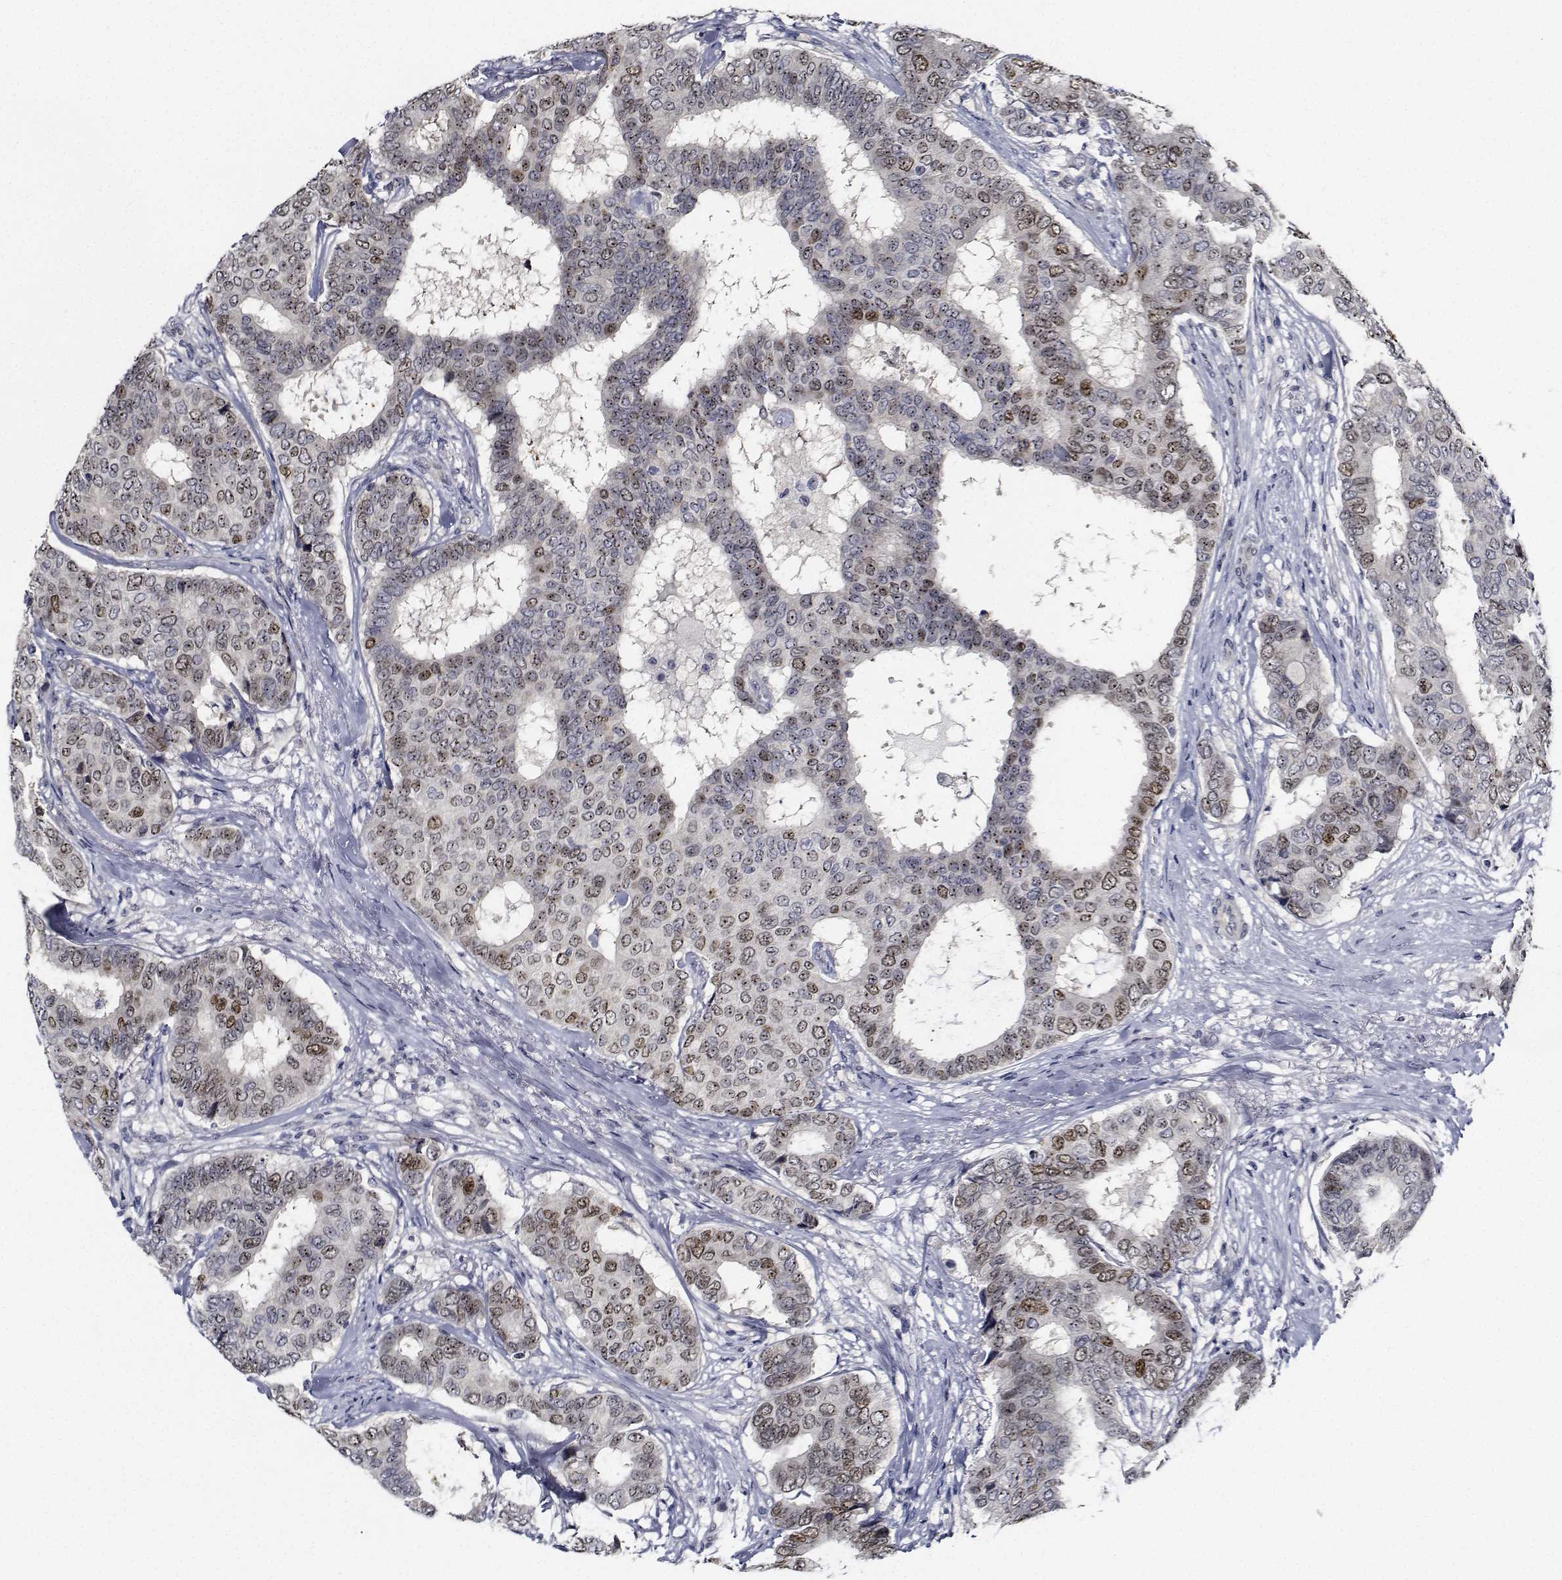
{"staining": {"intensity": "weak", "quantity": ">75%", "location": "nuclear"}, "tissue": "breast cancer", "cell_type": "Tumor cells", "image_type": "cancer", "snomed": [{"axis": "morphology", "description": "Duct carcinoma"}, {"axis": "topography", "description": "Breast"}], "caption": "This is a histology image of immunohistochemistry staining of breast cancer (infiltrating ductal carcinoma), which shows weak positivity in the nuclear of tumor cells.", "gene": "NVL", "patient": {"sex": "female", "age": 75}}